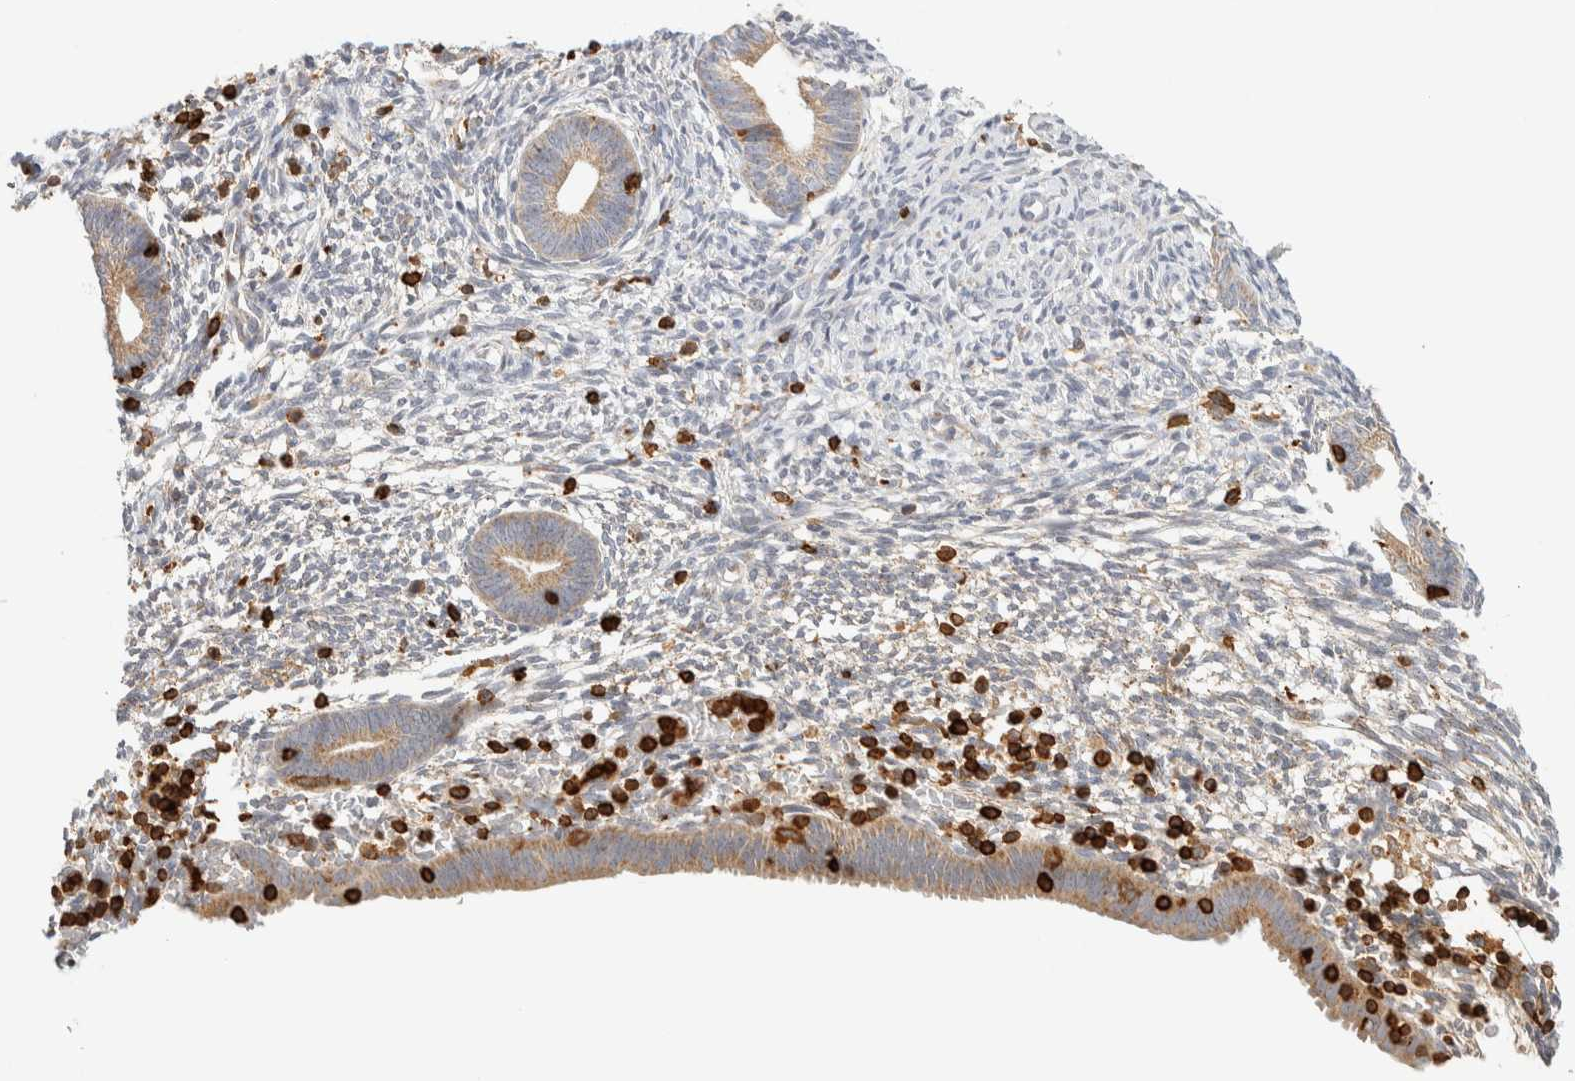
{"staining": {"intensity": "weak", "quantity": "<25%", "location": "cytoplasmic/membranous"}, "tissue": "endometrium", "cell_type": "Cells in endometrial stroma", "image_type": "normal", "snomed": [{"axis": "morphology", "description": "Normal tissue, NOS"}, {"axis": "morphology", "description": "Atrophy, NOS"}, {"axis": "topography", "description": "Uterus"}, {"axis": "topography", "description": "Endometrium"}], "caption": "Endometrium stained for a protein using IHC displays no positivity cells in endometrial stroma.", "gene": "RUNDC1", "patient": {"sex": "female", "age": 68}}